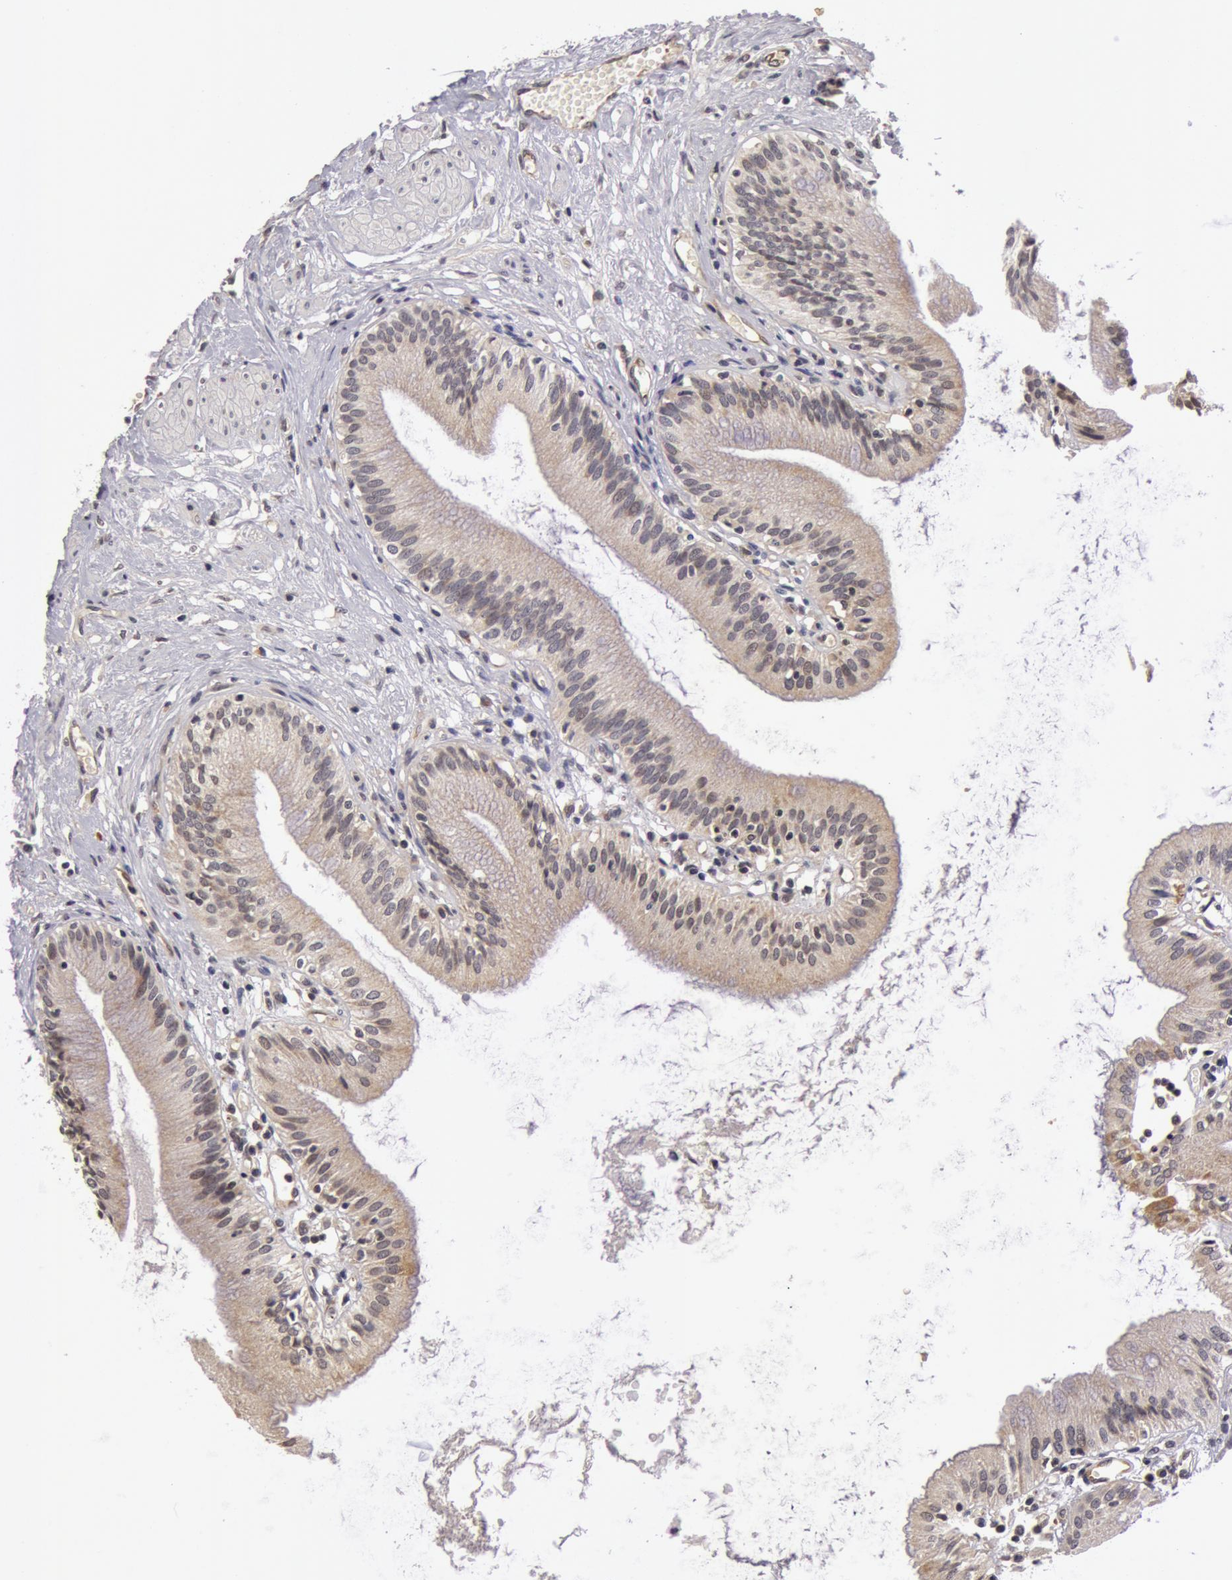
{"staining": {"intensity": "weak", "quantity": "<25%", "location": "cytoplasmic/membranous"}, "tissue": "gallbladder", "cell_type": "Glandular cells", "image_type": "normal", "snomed": [{"axis": "morphology", "description": "Normal tissue, NOS"}, {"axis": "topography", "description": "Gallbladder"}], "caption": "This micrograph is of normal gallbladder stained with IHC to label a protein in brown with the nuclei are counter-stained blue. There is no positivity in glandular cells. (DAB IHC with hematoxylin counter stain).", "gene": "SYTL4", "patient": {"sex": "male", "age": 58}}